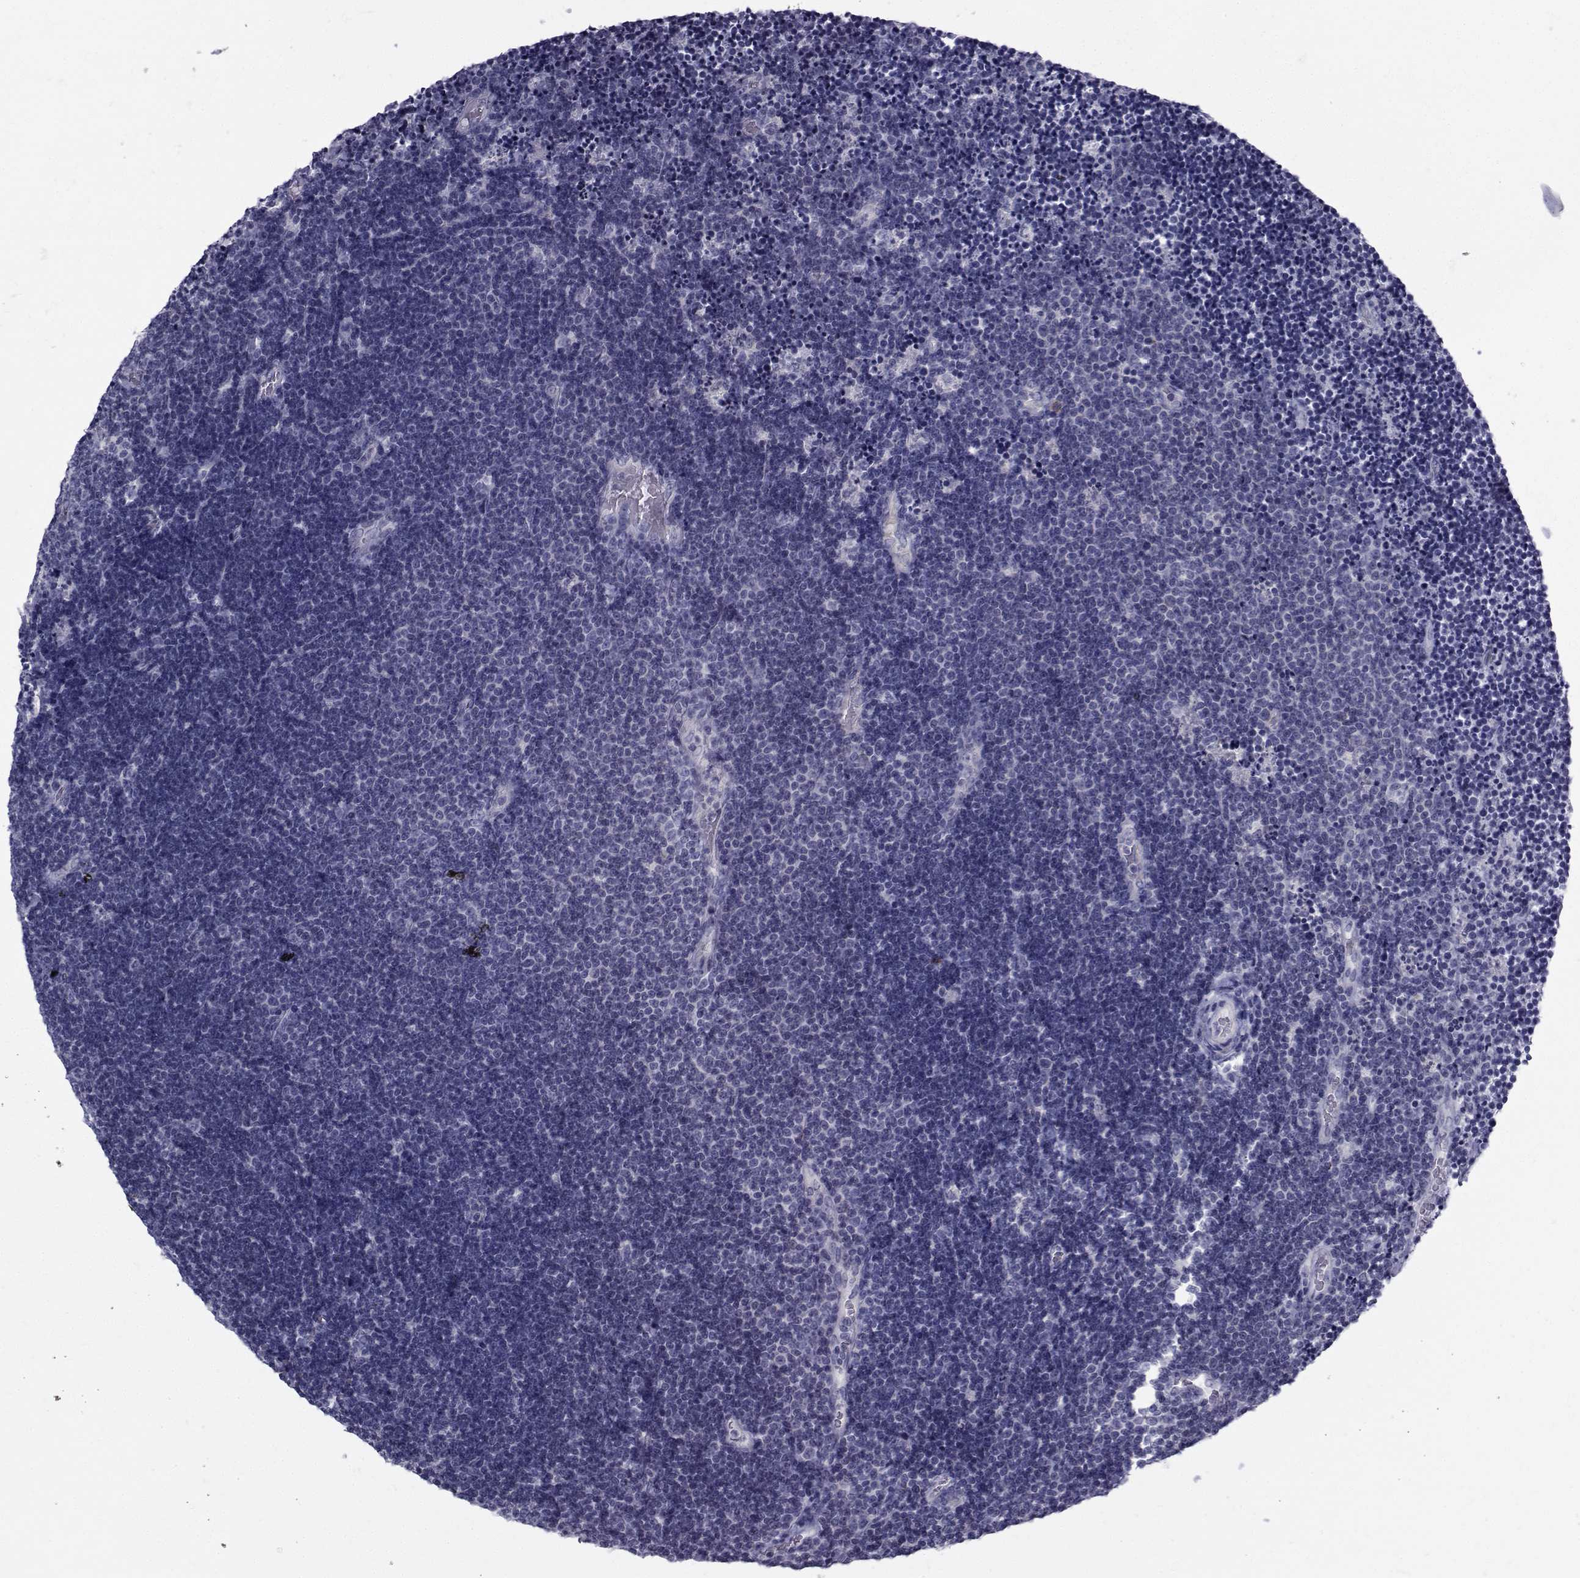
{"staining": {"intensity": "negative", "quantity": "none", "location": "none"}, "tissue": "lymphoma", "cell_type": "Tumor cells", "image_type": "cancer", "snomed": [{"axis": "morphology", "description": "Malignant lymphoma, non-Hodgkin's type, Low grade"}, {"axis": "topography", "description": "Brain"}], "caption": "This is a image of IHC staining of malignant lymphoma, non-Hodgkin's type (low-grade), which shows no expression in tumor cells. (Brightfield microscopy of DAB IHC at high magnification).", "gene": "FDXR", "patient": {"sex": "female", "age": 66}}